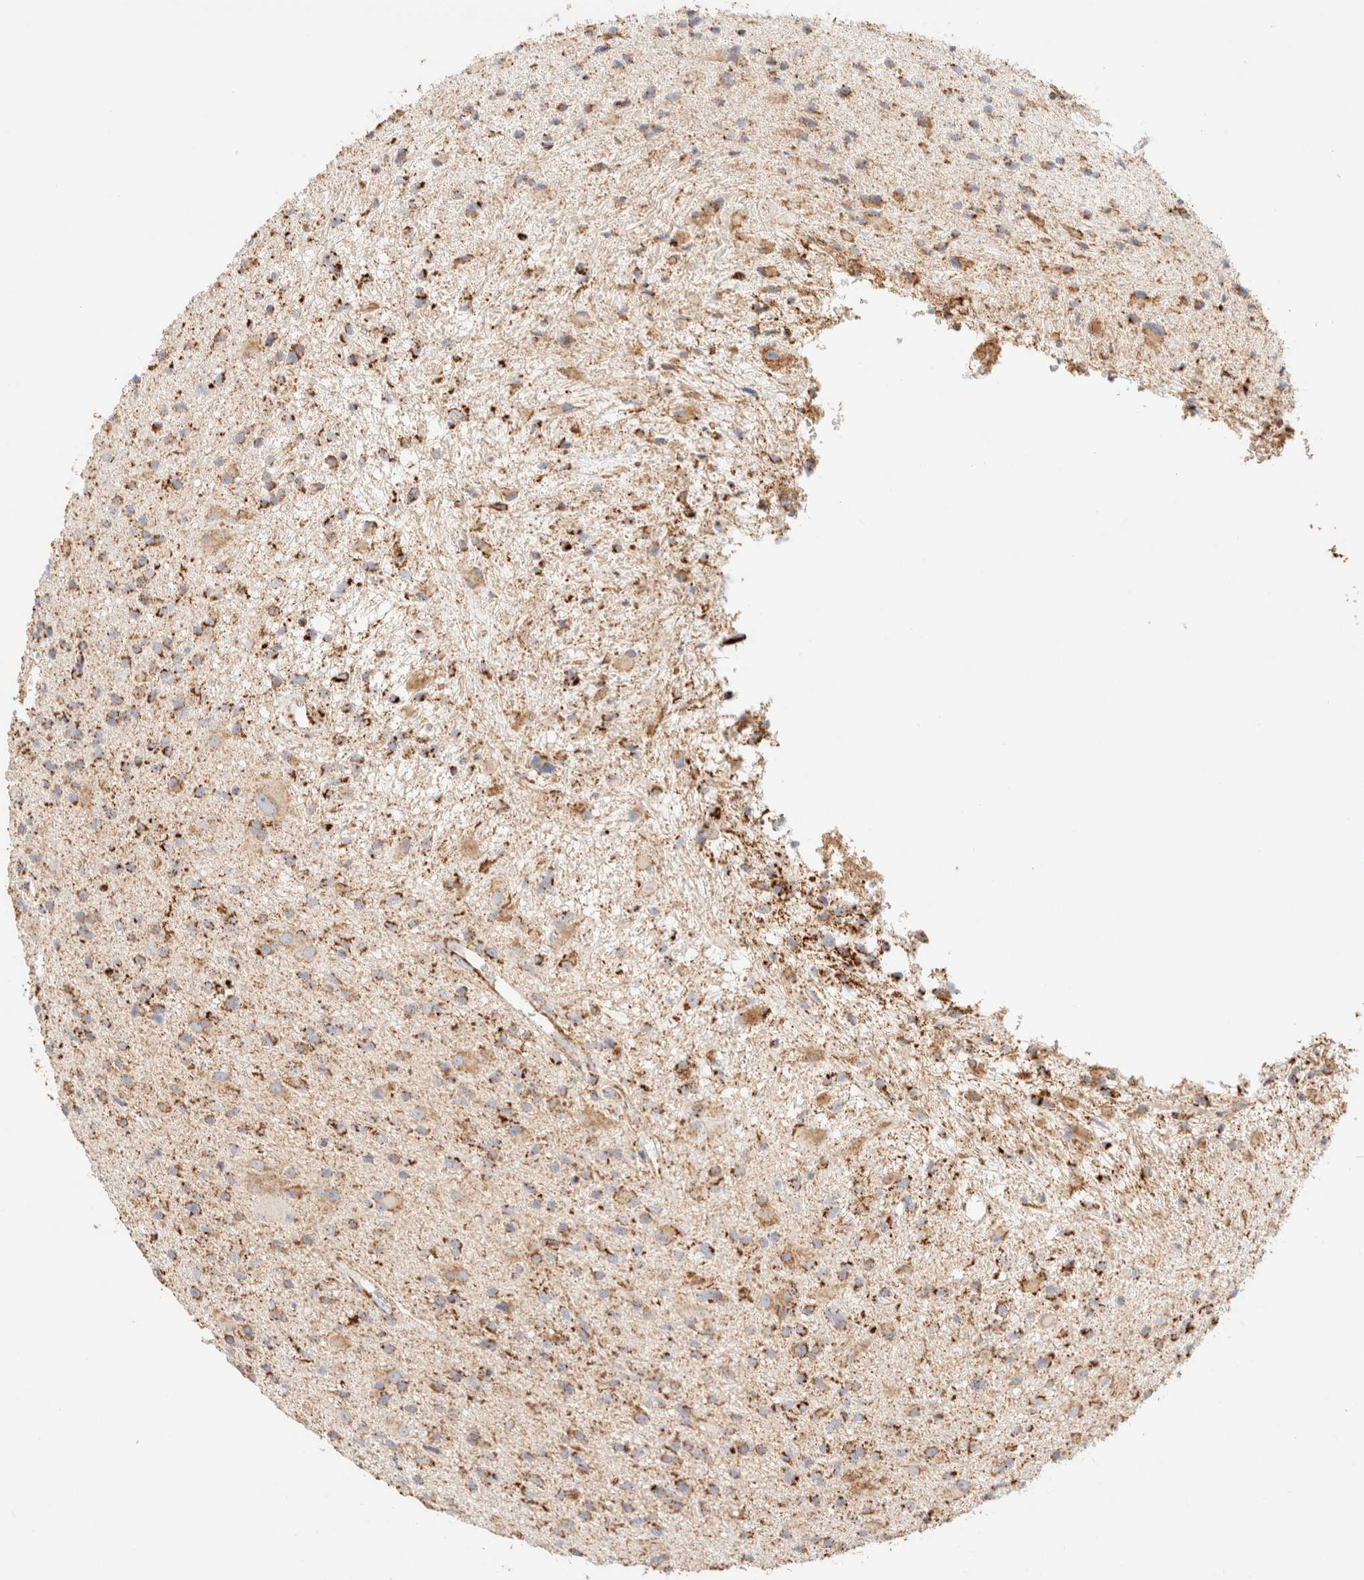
{"staining": {"intensity": "moderate", "quantity": ">75%", "location": "cytoplasmic/membranous"}, "tissue": "glioma", "cell_type": "Tumor cells", "image_type": "cancer", "snomed": [{"axis": "morphology", "description": "Glioma, malignant, High grade"}, {"axis": "topography", "description": "Brain"}], "caption": "Protein analysis of glioma tissue displays moderate cytoplasmic/membranous staining in approximately >75% of tumor cells. (DAB IHC, brown staining for protein, blue staining for nuclei).", "gene": "PHB2", "patient": {"sex": "male", "age": 33}}